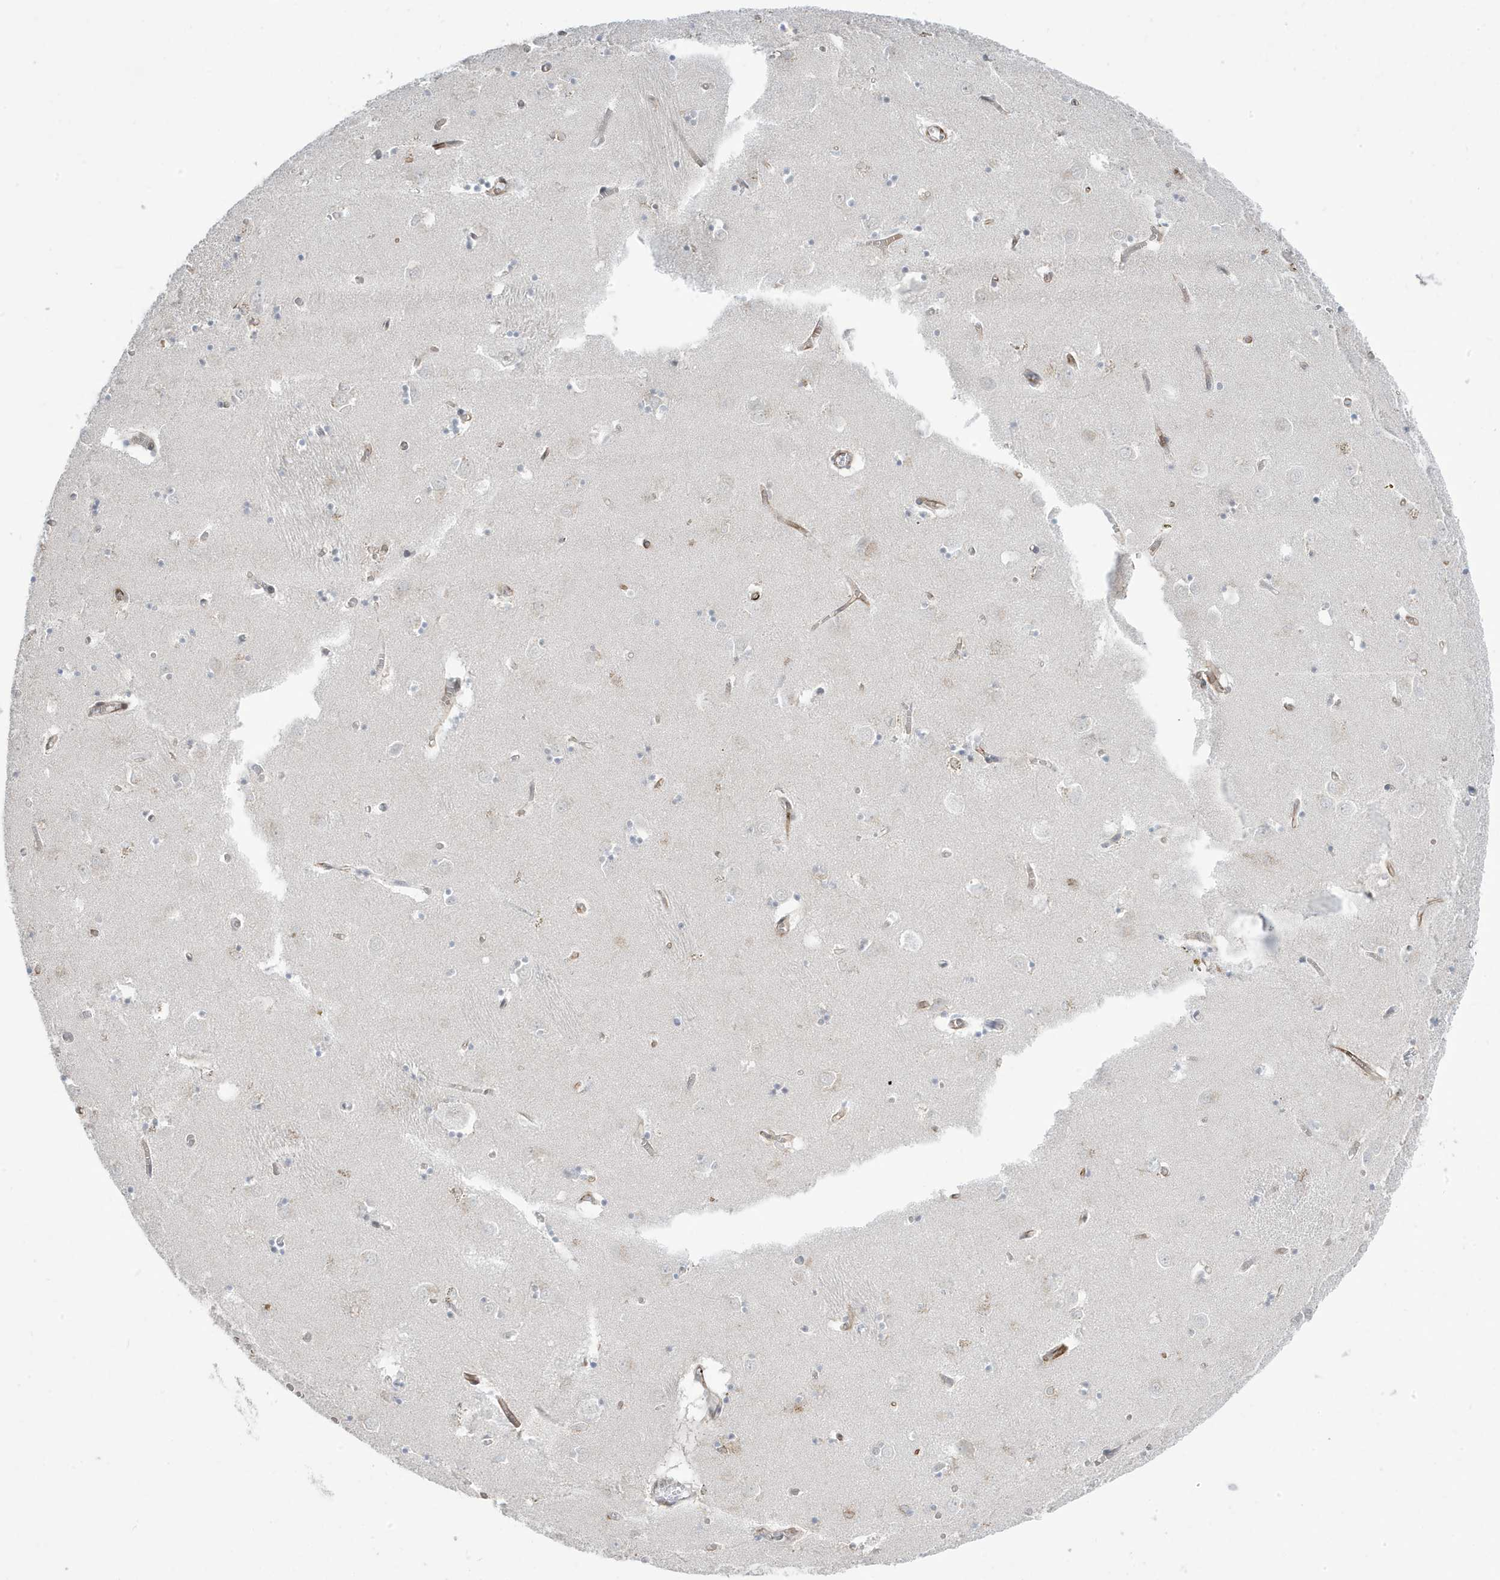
{"staining": {"intensity": "weak", "quantity": "<25%", "location": "cytoplasmic/membranous"}, "tissue": "caudate", "cell_type": "Glial cells", "image_type": "normal", "snomed": [{"axis": "morphology", "description": "Normal tissue, NOS"}, {"axis": "topography", "description": "Lateral ventricle wall"}], "caption": "The histopathology image exhibits no significant staining in glial cells of caudate. (Stains: DAB immunohistochemistry (IHC) with hematoxylin counter stain, Microscopy: brightfield microscopy at high magnification).", "gene": "ADAMTSL3", "patient": {"sex": "male", "age": 70}}